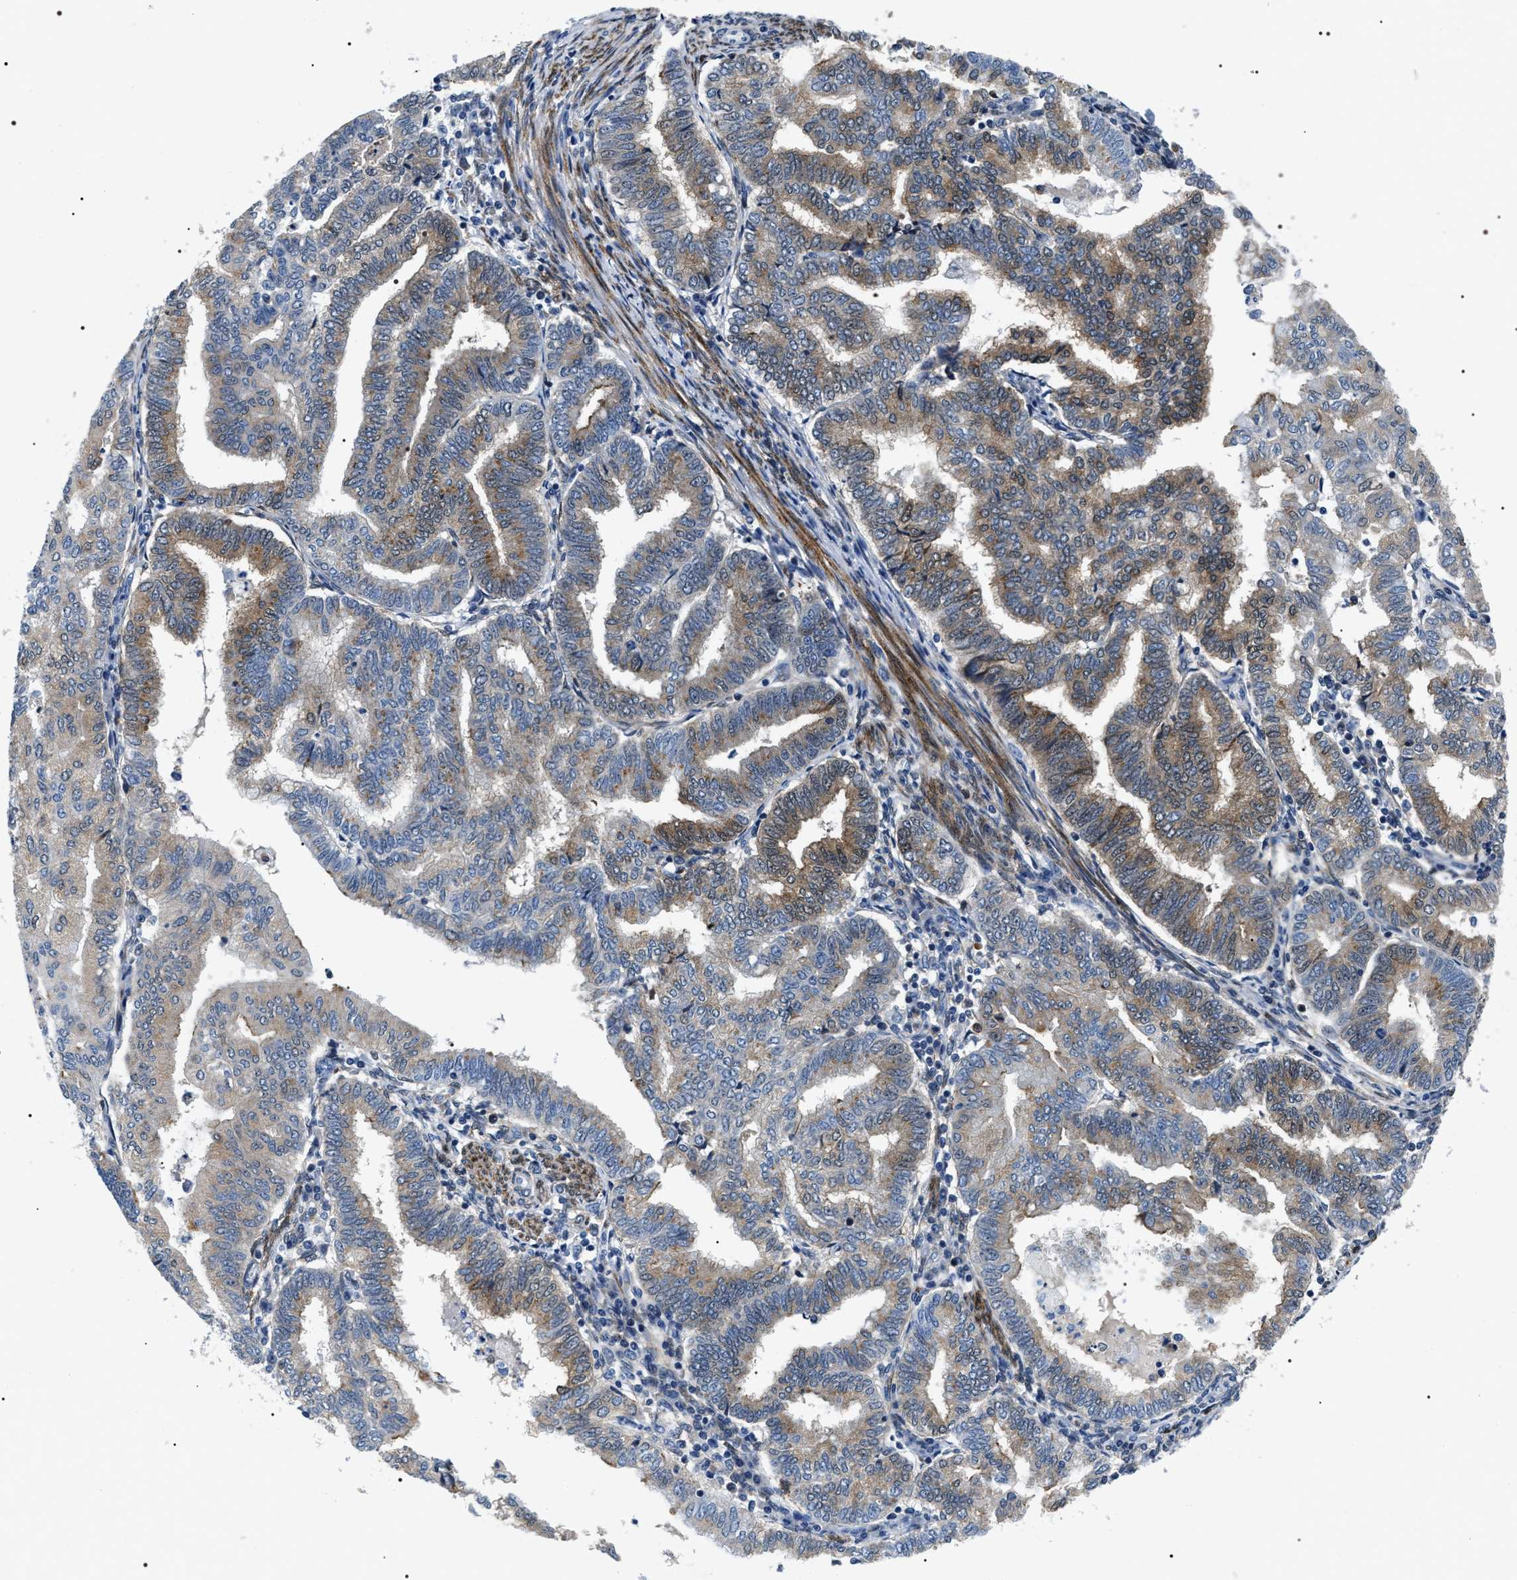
{"staining": {"intensity": "moderate", "quantity": "25%-75%", "location": "cytoplasmic/membranous"}, "tissue": "endometrial cancer", "cell_type": "Tumor cells", "image_type": "cancer", "snomed": [{"axis": "morphology", "description": "Polyp, NOS"}, {"axis": "morphology", "description": "Adenocarcinoma, NOS"}, {"axis": "morphology", "description": "Adenoma, NOS"}, {"axis": "topography", "description": "Endometrium"}], "caption": "A brown stain labels moderate cytoplasmic/membranous expression of a protein in endometrial adenocarcinoma tumor cells.", "gene": "BAG2", "patient": {"sex": "female", "age": 79}}